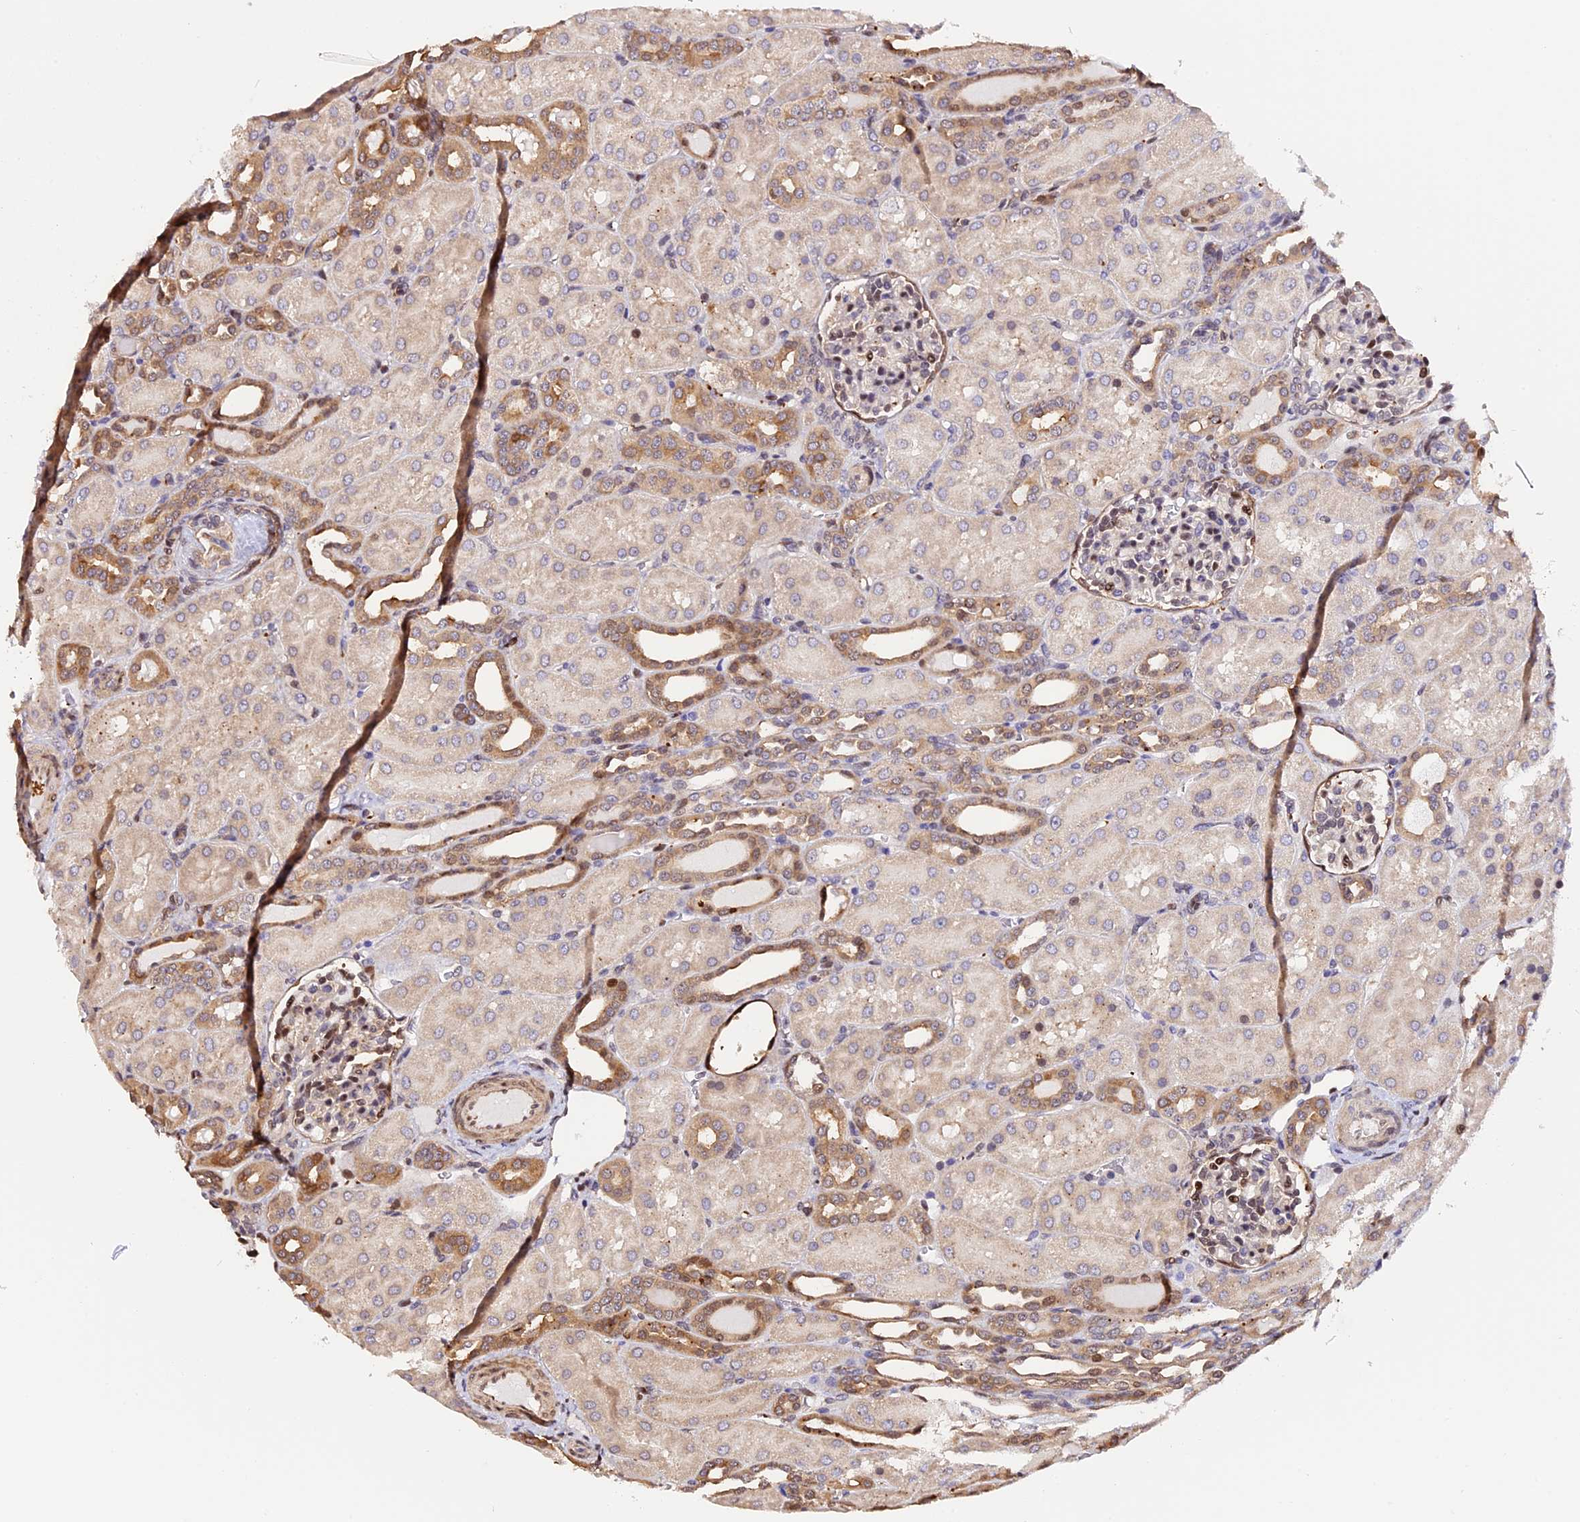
{"staining": {"intensity": "moderate", "quantity": "25%-75%", "location": "nuclear"}, "tissue": "kidney", "cell_type": "Cells in glomeruli", "image_type": "normal", "snomed": [{"axis": "morphology", "description": "Normal tissue, NOS"}, {"axis": "topography", "description": "Kidney"}], "caption": "High-power microscopy captured an IHC photomicrograph of unremarkable kidney, revealing moderate nuclear positivity in about 25%-75% of cells in glomeruli.", "gene": "HERPUD1", "patient": {"sex": "male", "age": 1}}